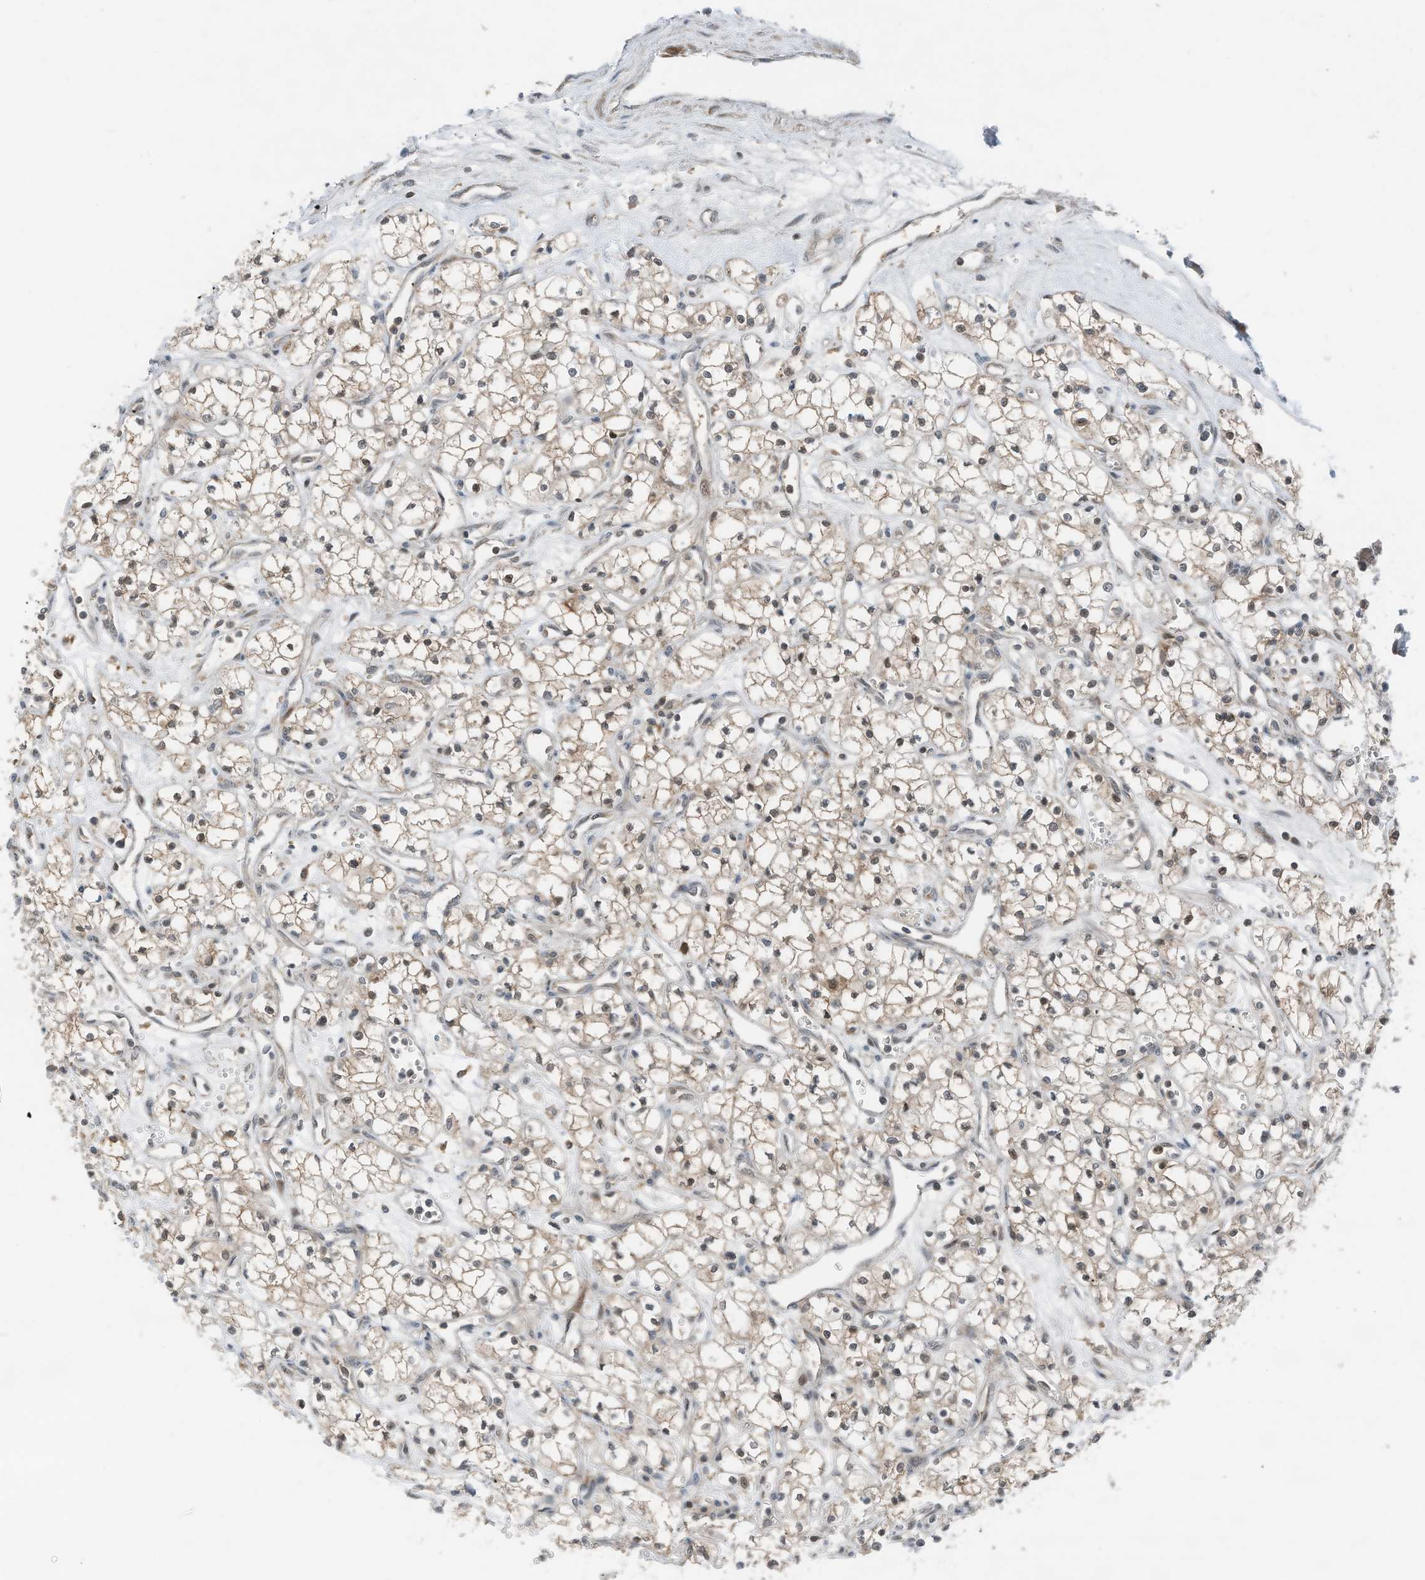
{"staining": {"intensity": "weak", "quantity": ">75%", "location": "cytoplasmic/membranous"}, "tissue": "renal cancer", "cell_type": "Tumor cells", "image_type": "cancer", "snomed": [{"axis": "morphology", "description": "Adenocarcinoma, NOS"}, {"axis": "topography", "description": "Kidney"}], "caption": "Protein analysis of adenocarcinoma (renal) tissue displays weak cytoplasmic/membranous positivity in about >75% of tumor cells. The staining was performed using DAB, with brown indicating positive protein expression. Nuclei are stained blue with hematoxylin.", "gene": "RMND1", "patient": {"sex": "male", "age": 59}}